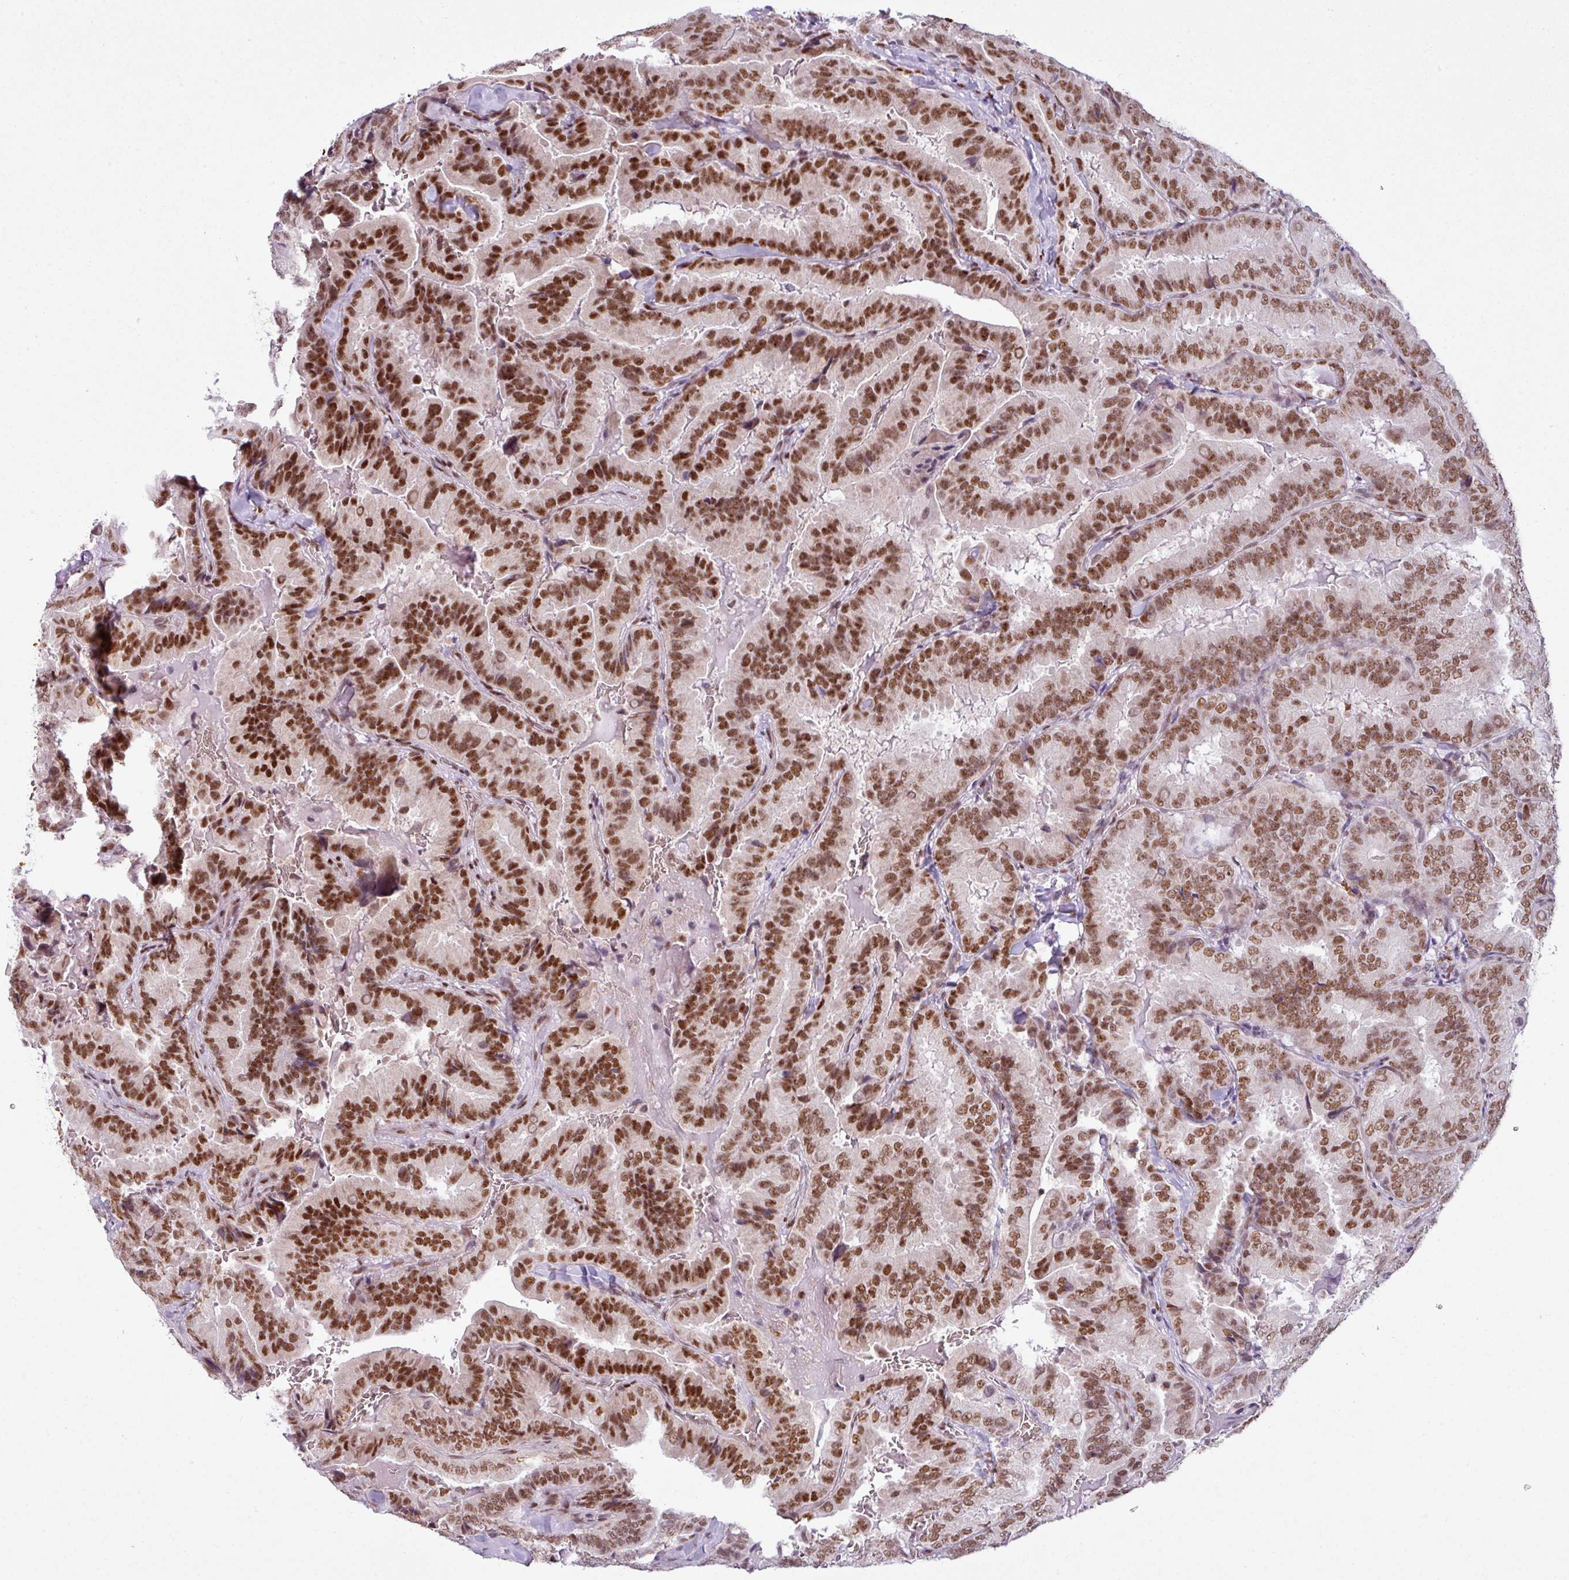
{"staining": {"intensity": "strong", "quantity": ">75%", "location": "nuclear"}, "tissue": "thyroid cancer", "cell_type": "Tumor cells", "image_type": "cancer", "snomed": [{"axis": "morphology", "description": "Papillary adenocarcinoma, NOS"}, {"axis": "topography", "description": "Thyroid gland"}], "caption": "Immunohistochemistry image of neoplastic tissue: human papillary adenocarcinoma (thyroid) stained using immunohistochemistry exhibits high levels of strong protein expression localized specifically in the nuclear of tumor cells, appearing as a nuclear brown color.", "gene": "PRDM5", "patient": {"sex": "male", "age": 61}}